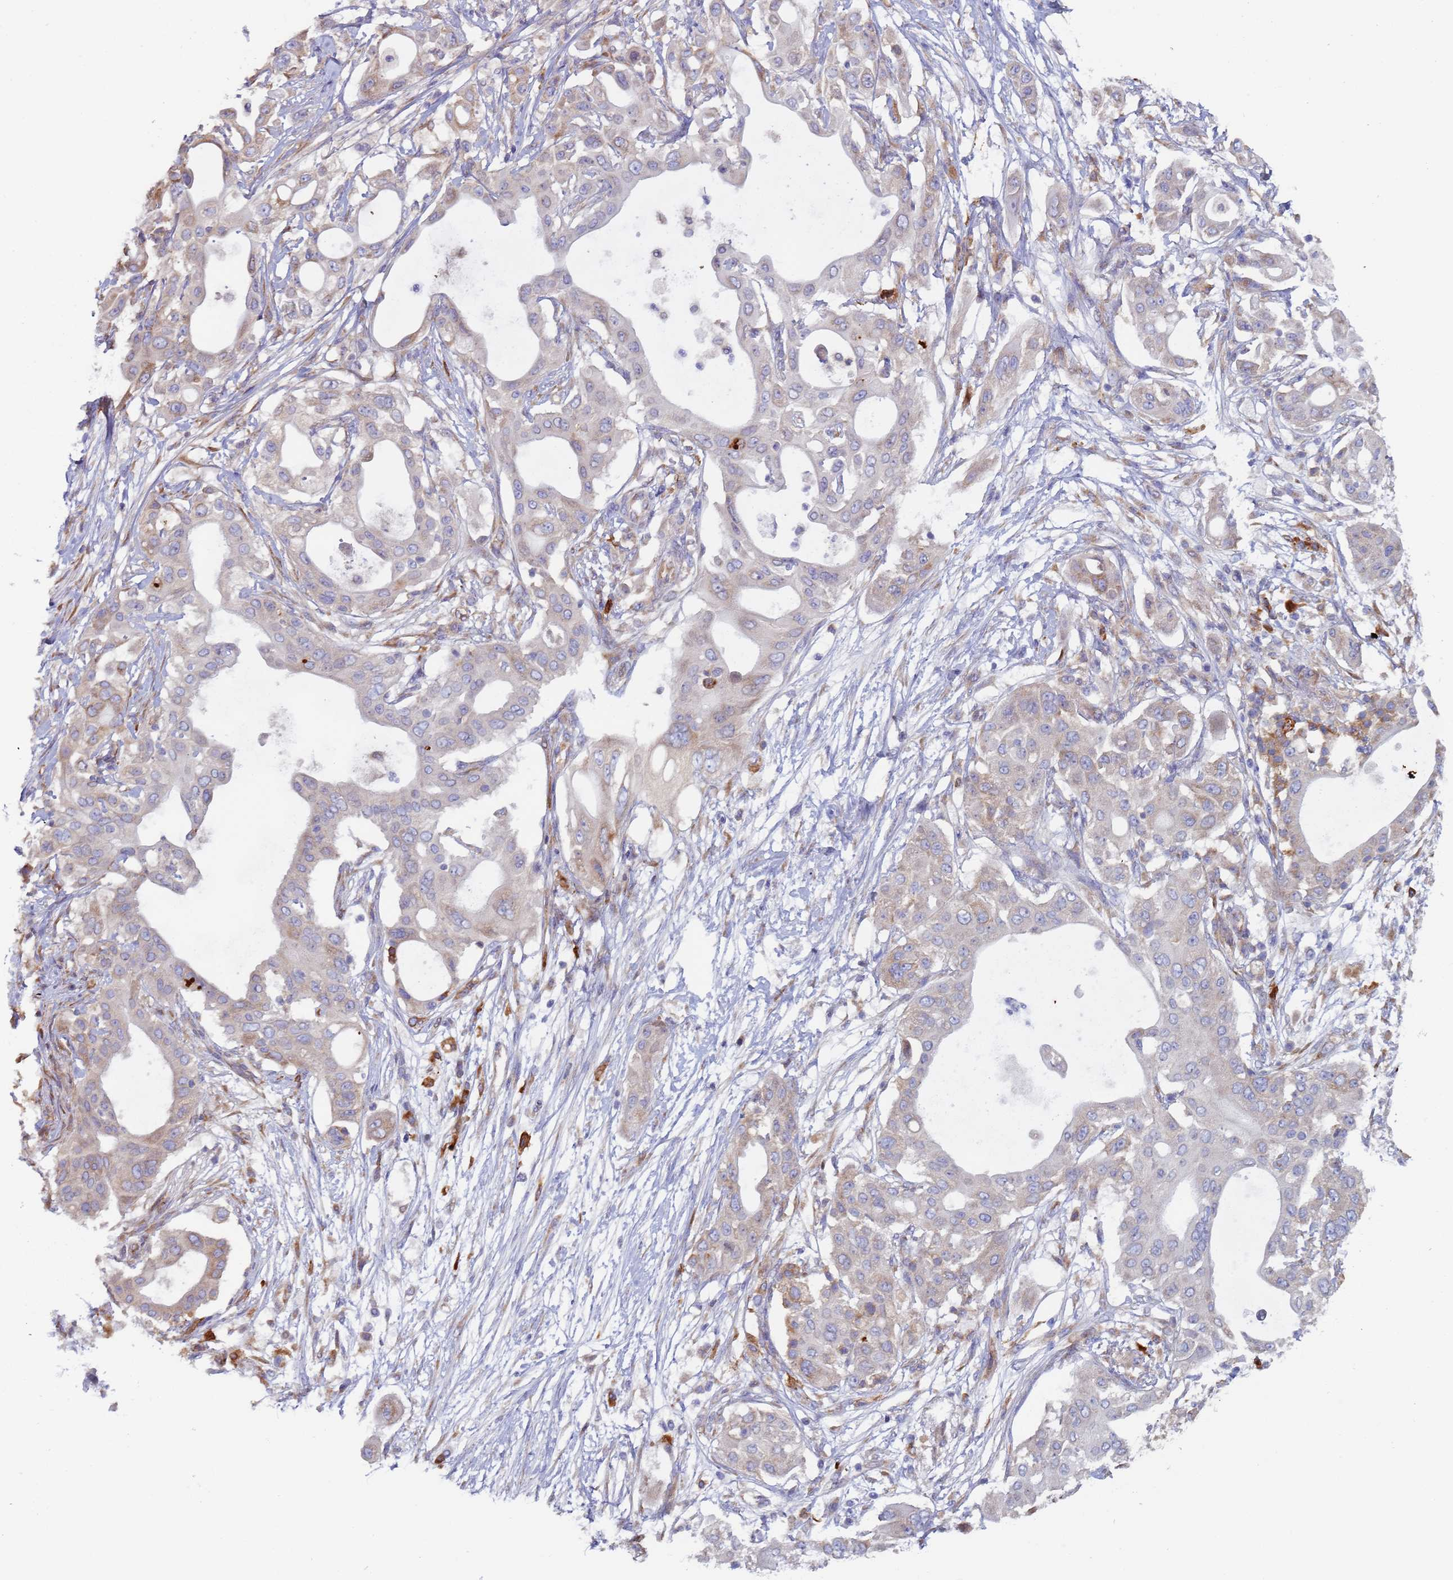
{"staining": {"intensity": "weak", "quantity": "<25%", "location": "cytoplasmic/membranous"}, "tissue": "pancreatic cancer", "cell_type": "Tumor cells", "image_type": "cancer", "snomed": [{"axis": "morphology", "description": "Adenocarcinoma, NOS"}, {"axis": "topography", "description": "Pancreas"}], "caption": "High magnification brightfield microscopy of pancreatic cancer stained with DAB (3,3'-diaminobenzidine) (brown) and counterstained with hematoxylin (blue): tumor cells show no significant positivity. Nuclei are stained in blue.", "gene": "ZNF844", "patient": {"sex": "male", "age": 68}}